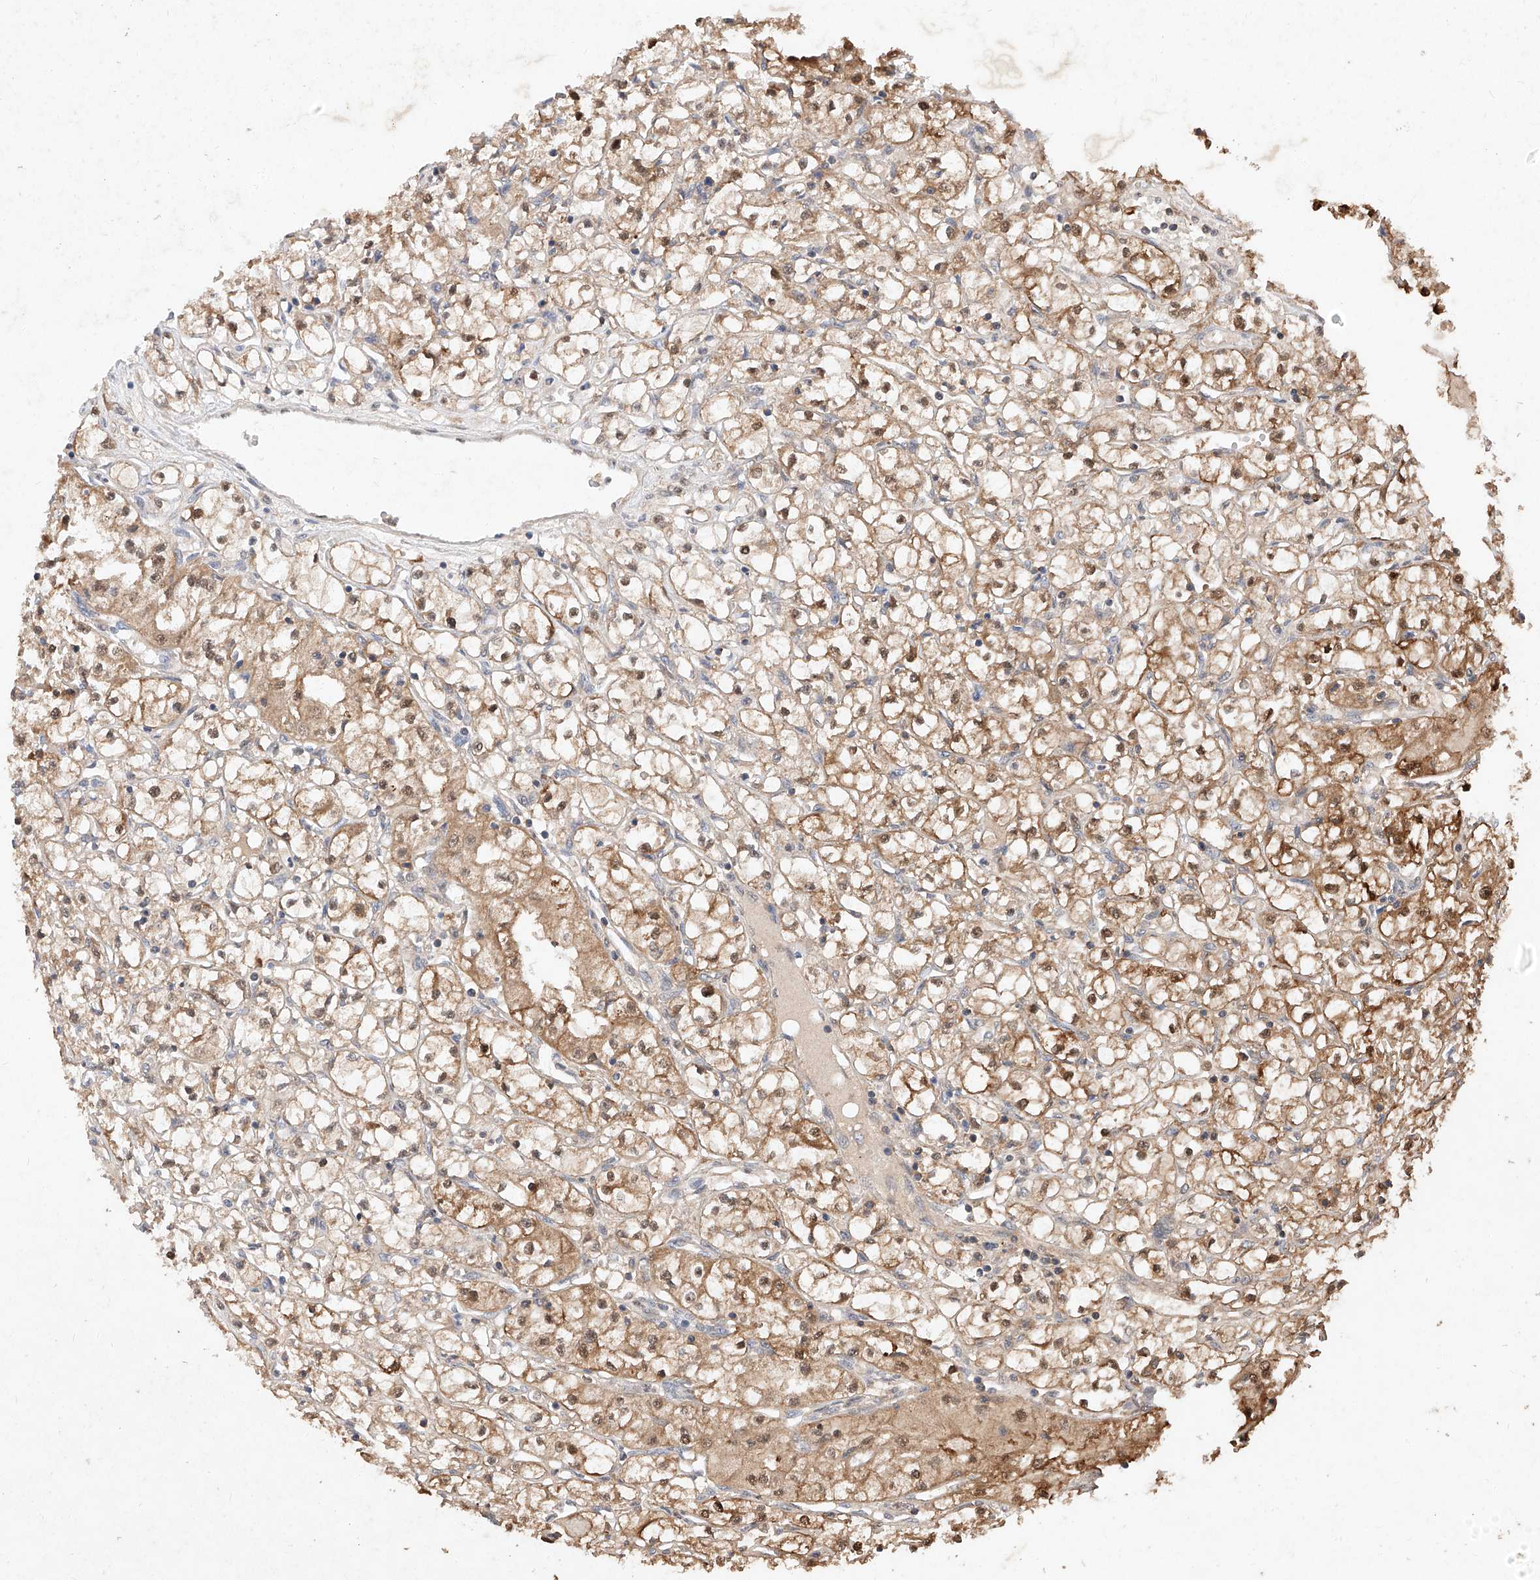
{"staining": {"intensity": "moderate", "quantity": ">75%", "location": "cytoplasmic/membranous,nuclear"}, "tissue": "renal cancer", "cell_type": "Tumor cells", "image_type": "cancer", "snomed": [{"axis": "morphology", "description": "Adenocarcinoma, NOS"}, {"axis": "topography", "description": "Kidney"}], "caption": "Tumor cells display moderate cytoplasmic/membranous and nuclear staining in about >75% of cells in renal cancer (adenocarcinoma).", "gene": "ZSCAN4", "patient": {"sex": "male", "age": 56}}